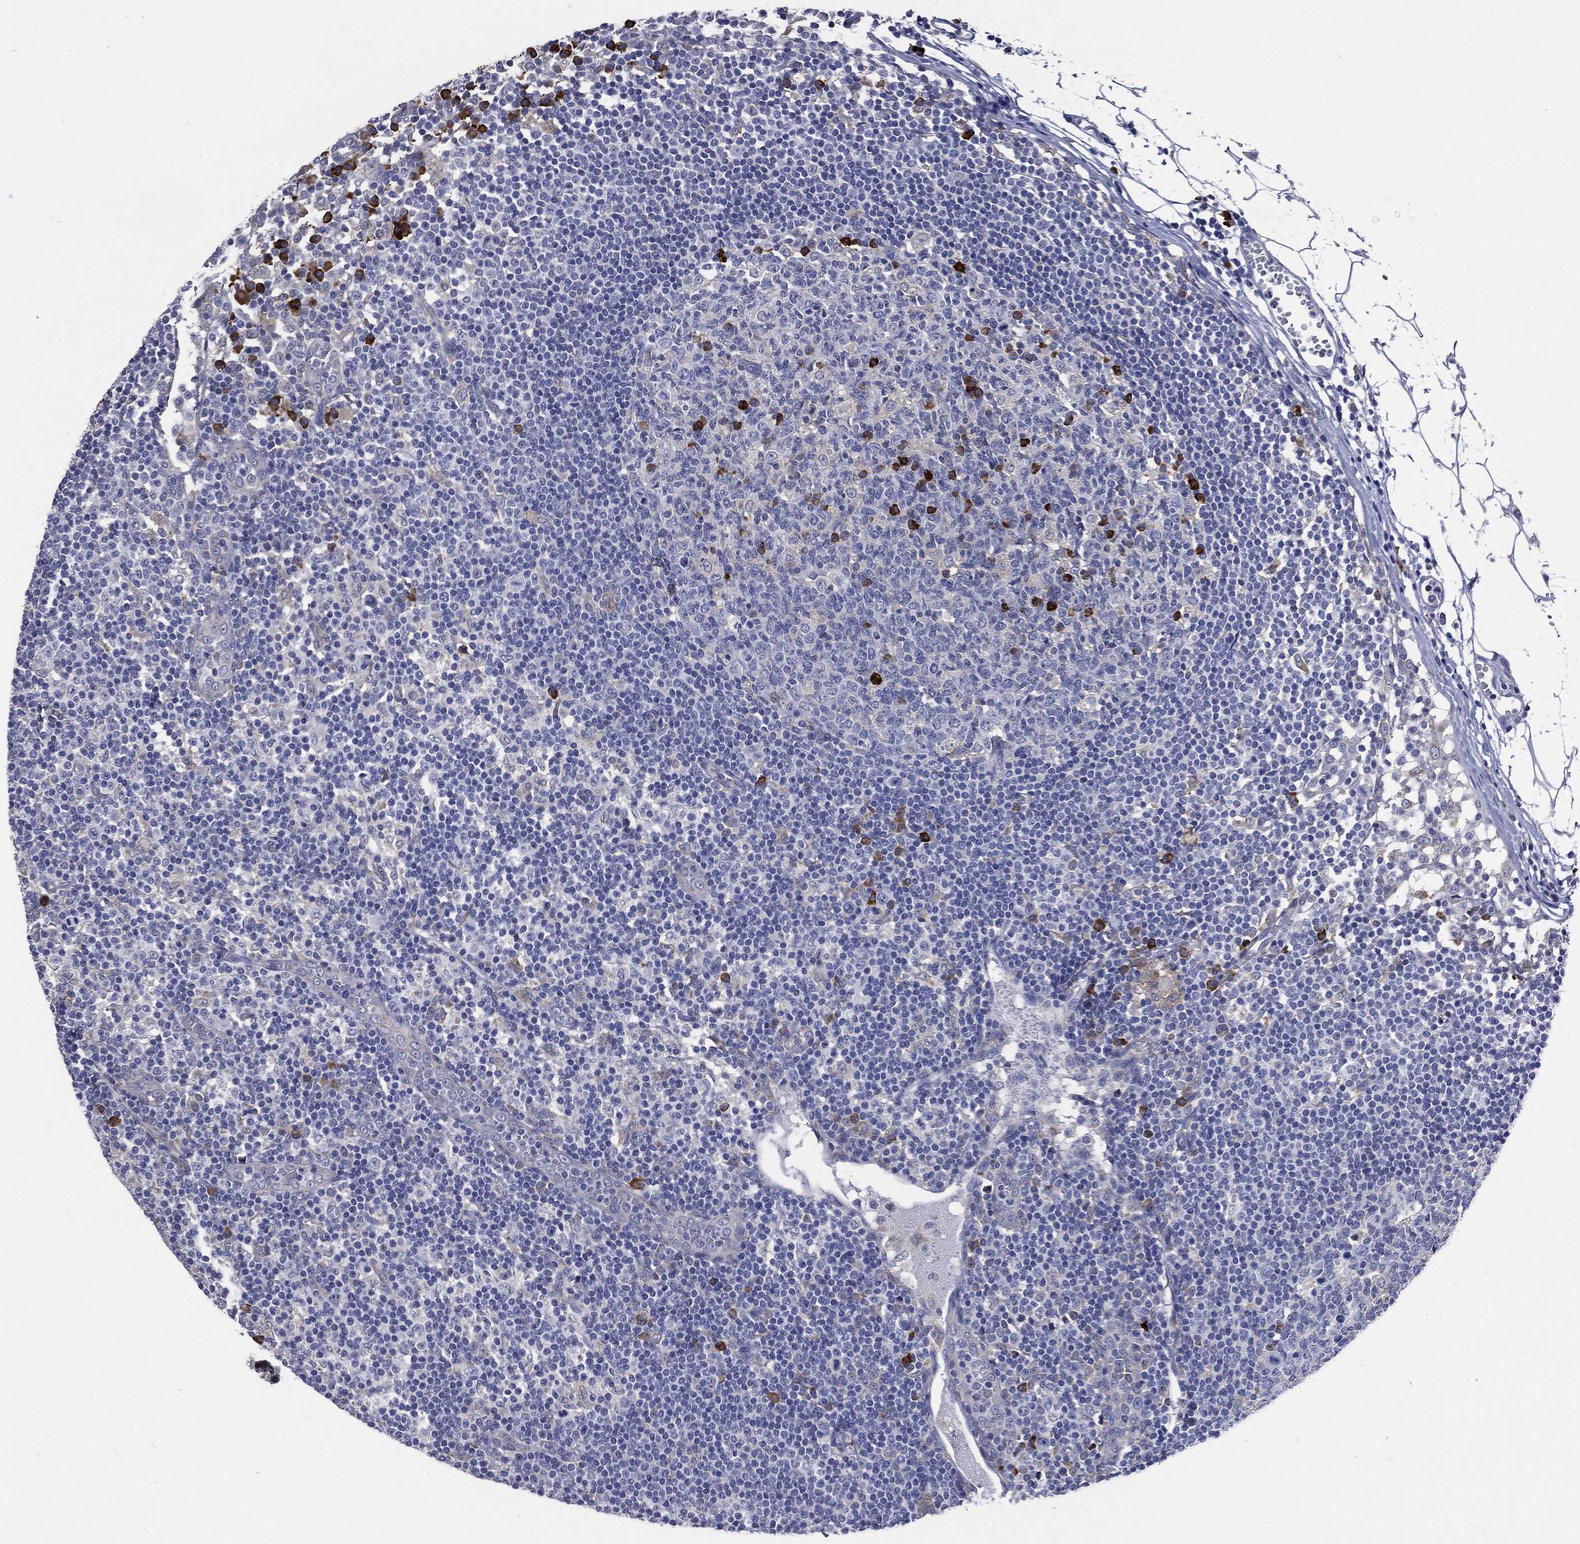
{"staining": {"intensity": "strong", "quantity": "<25%", "location": "cytoplasmic/membranous"}, "tissue": "lymph node", "cell_type": "Germinal center cells", "image_type": "normal", "snomed": [{"axis": "morphology", "description": "Normal tissue, NOS"}, {"axis": "topography", "description": "Lymph node"}, {"axis": "topography", "description": "Salivary gland"}], "caption": "Approximately <25% of germinal center cells in unremarkable human lymph node reveal strong cytoplasmic/membranous protein expression as visualized by brown immunohistochemical staining.", "gene": "PTGS2", "patient": {"sex": "male", "age": 83}}